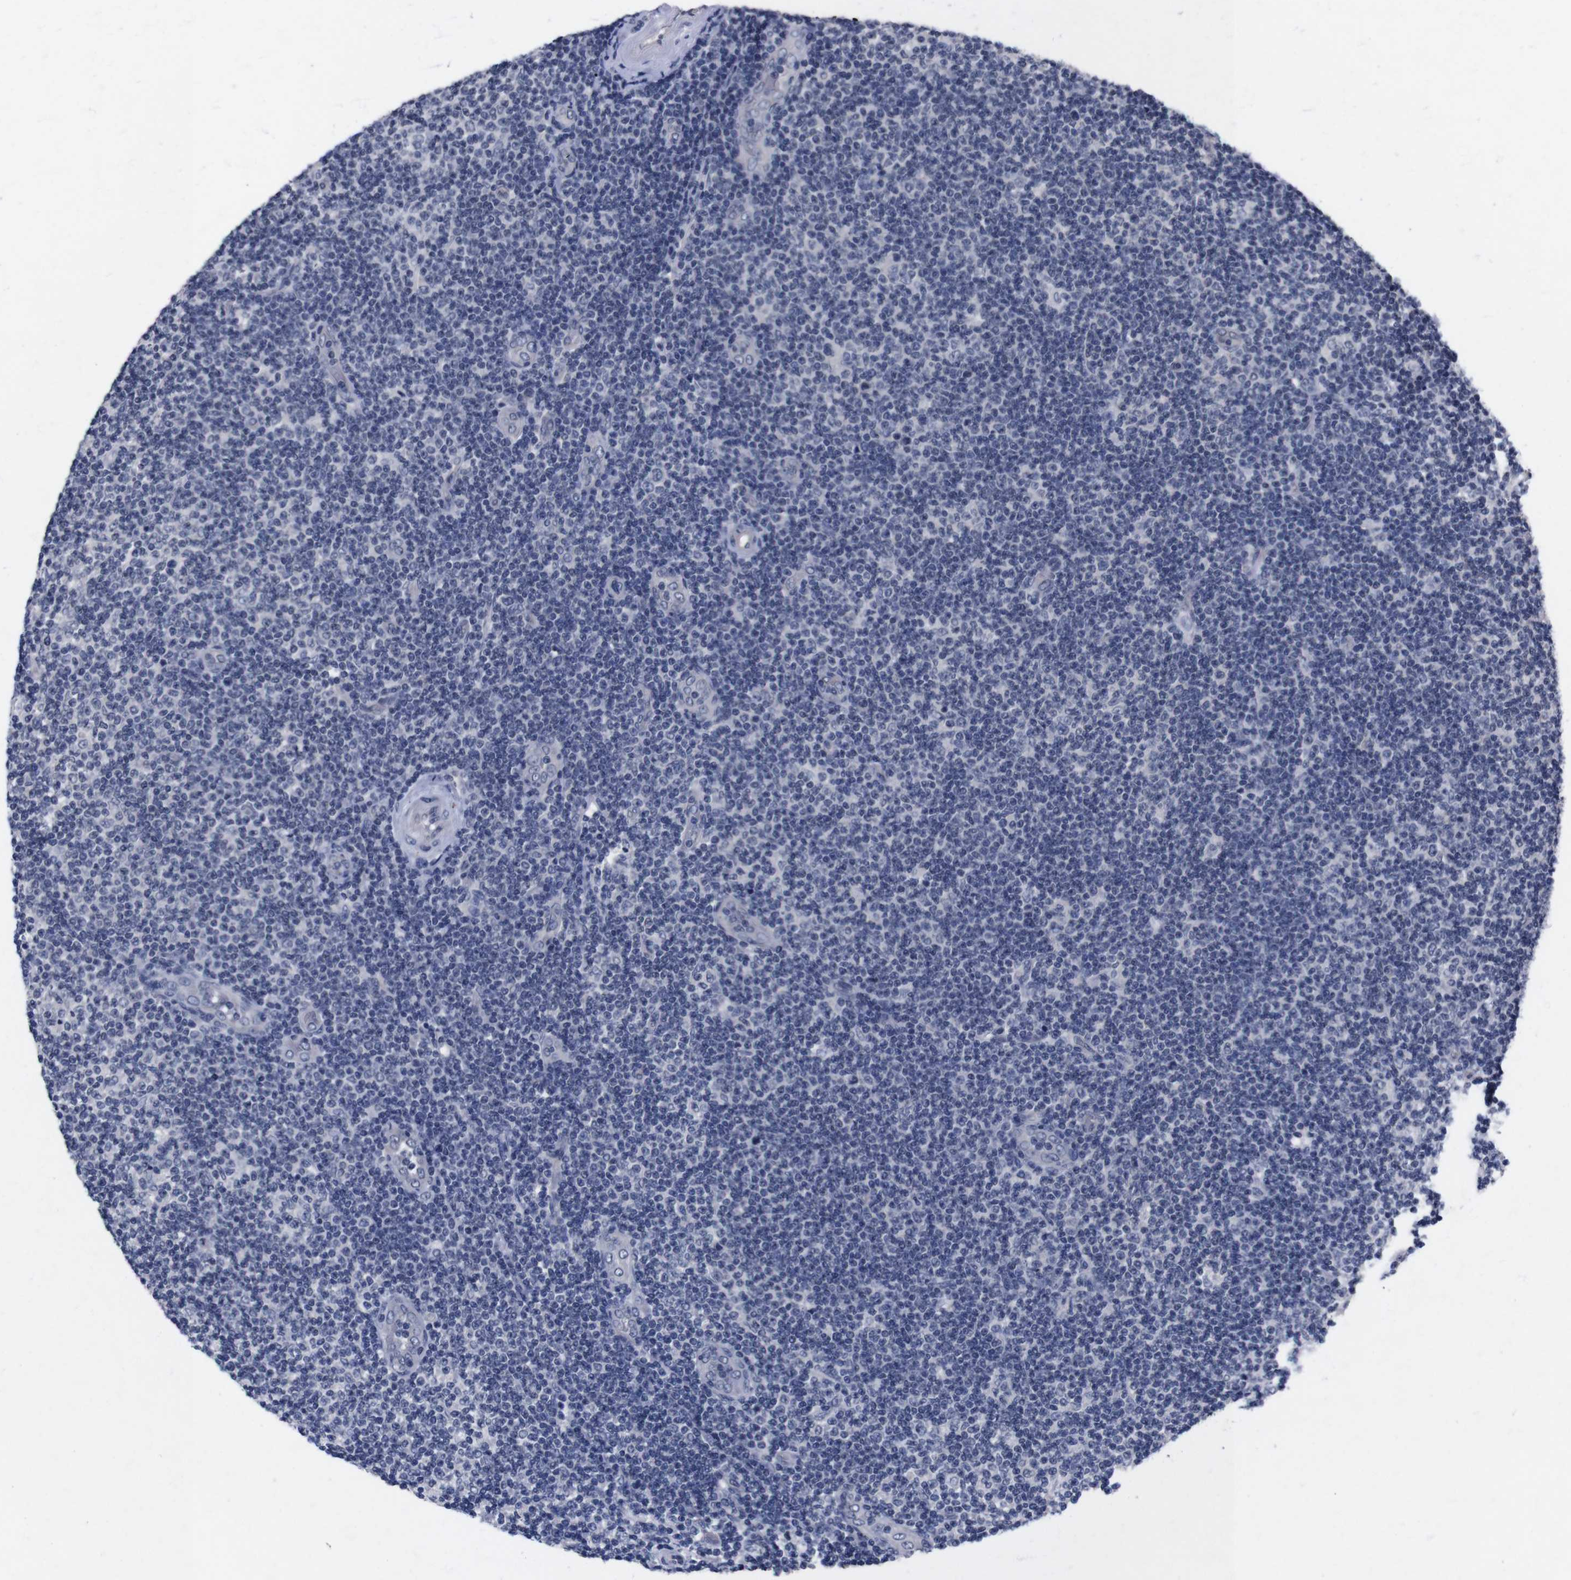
{"staining": {"intensity": "negative", "quantity": "none", "location": "none"}, "tissue": "lymphoma", "cell_type": "Tumor cells", "image_type": "cancer", "snomed": [{"axis": "morphology", "description": "Malignant lymphoma, non-Hodgkin's type, Low grade"}, {"axis": "topography", "description": "Lymph node"}], "caption": "Lymphoma was stained to show a protein in brown. There is no significant positivity in tumor cells.", "gene": "TNFRSF21", "patient": {"sex": "male", "age": 83}}